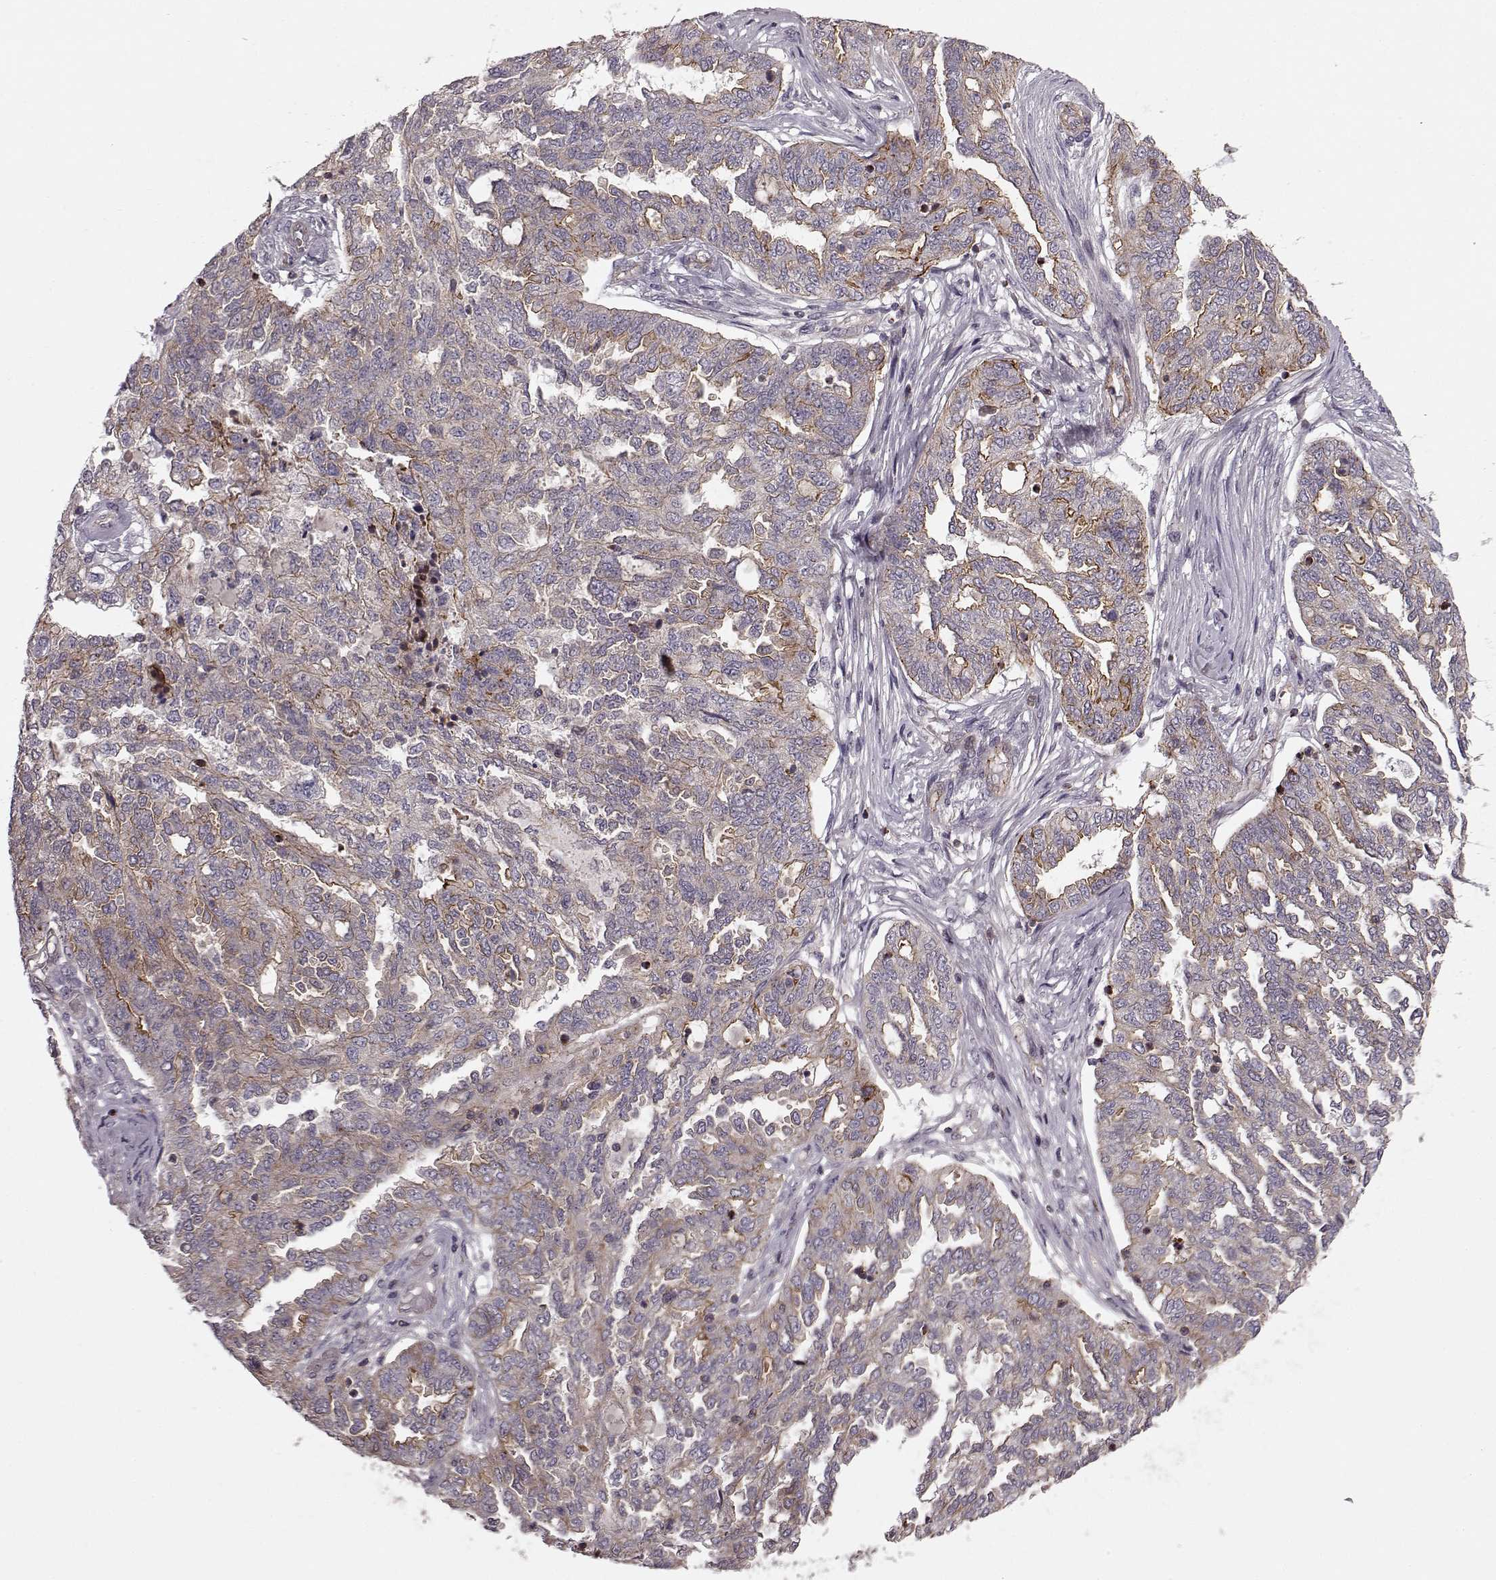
{"staining": {"intensity": "moderate", "quantity": "<25%", "location": "cytoplasmic/membranous"}, "tissue": "ovarian cancer", "cell_type": "Tumor cells", "image_type": "cancer", "snomed": [{"axis": "morphology", "description": "Cystadenocarcinoma, serous, NOS"}, {"axis": "topography", "description": "Ovary"}], "caption": "This is a micrograph of IHC staining of ovarian serous cystadenocarcinoma, which shows moderate staining in the cytoplasmic/membranous of tumor cells.", "gene": "SLC22A18", "patient": {"sex": "female", "age": 67}}